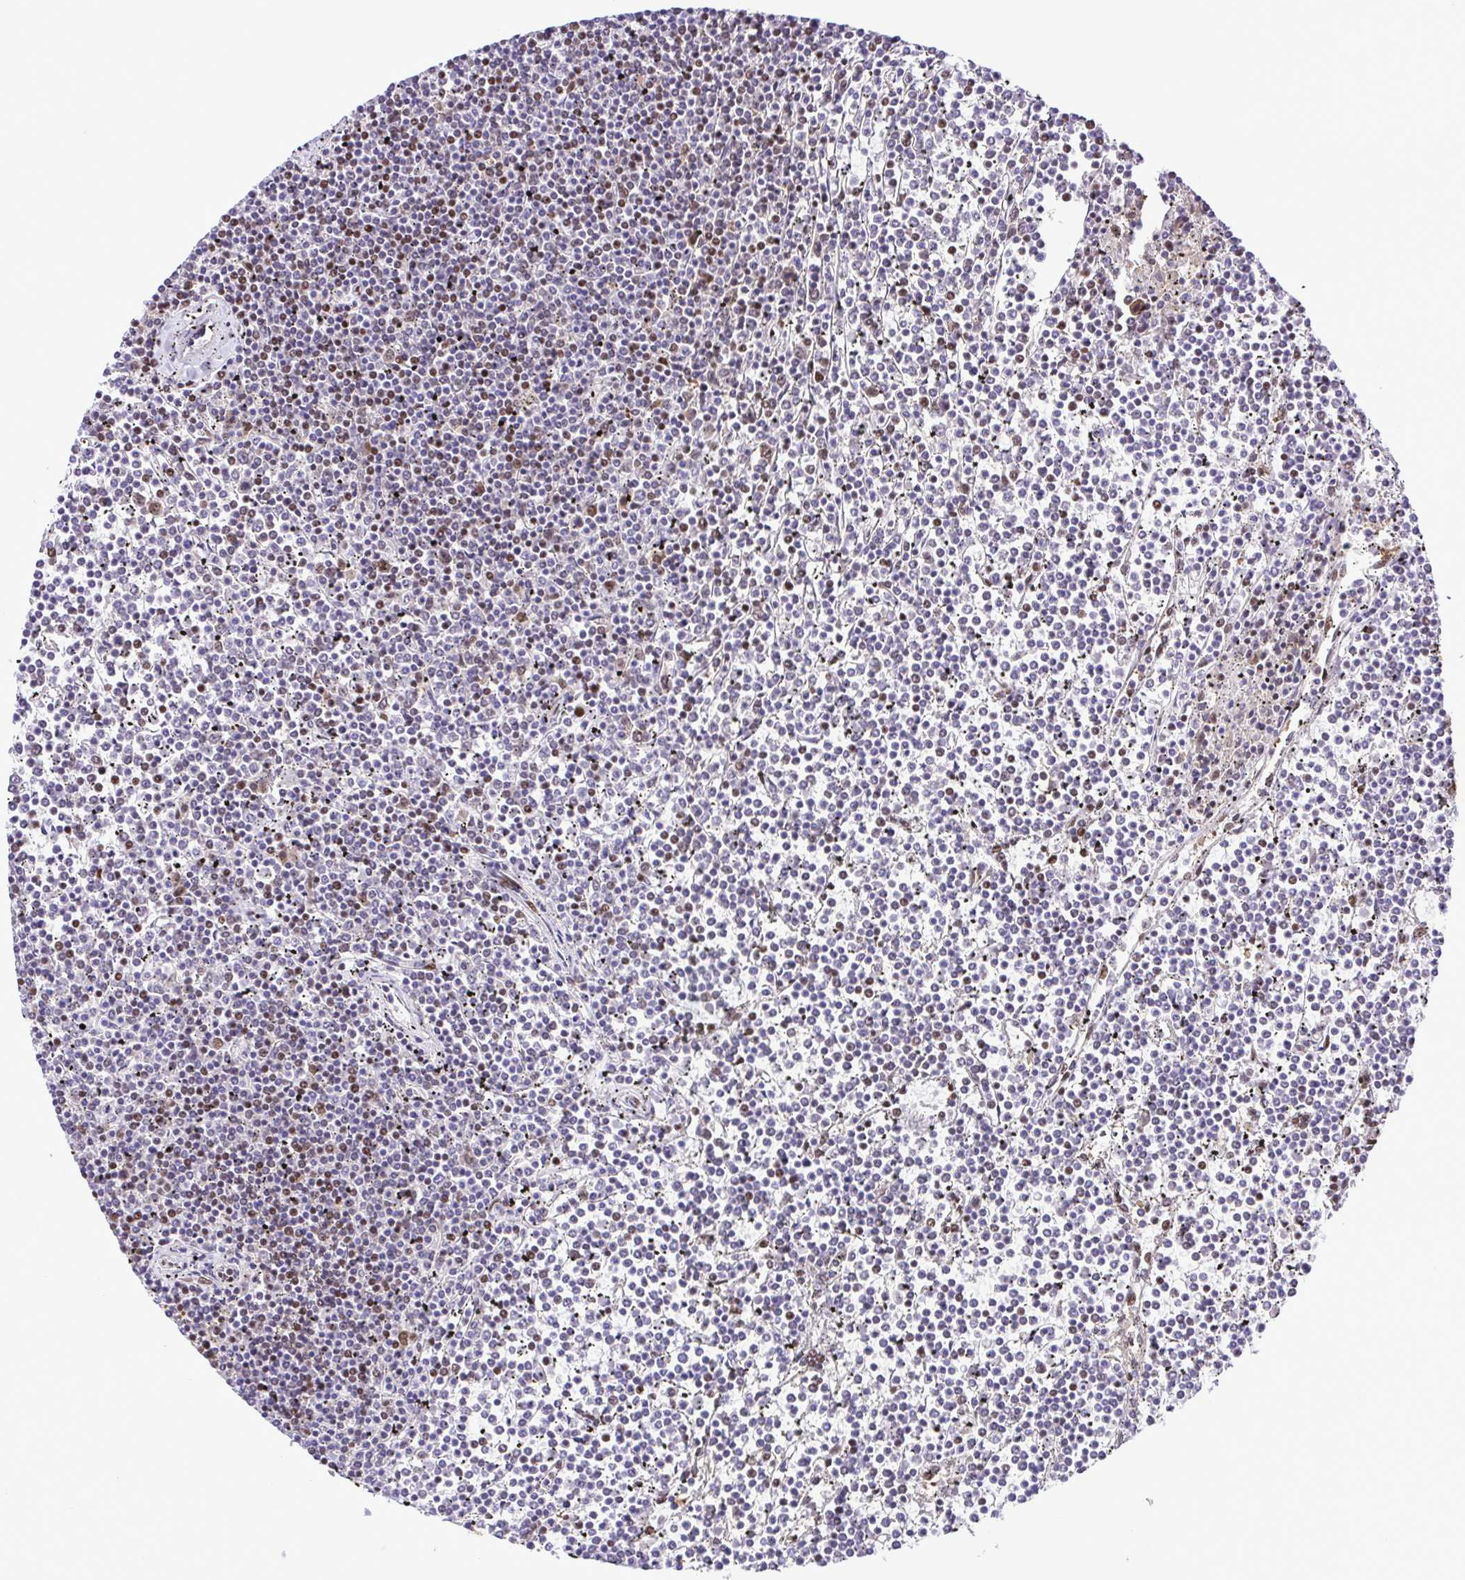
{"staining": {"intensity": "negative", "quantity": "none", "location": "none"}, "tissue": "lymphoma", "cell_type": "Tumor cells", "image_type": "cancer", "snomed": [{"axis": "morphology", "description": "Malignant lymphoma, non-Hodgkin's type, Low grade"}, {"axis": "topography", "description": "Spleen"}], "caption": "Immunohistochemical staining of lymphoma displays no significant positivity in tumor cells. Nuclei are stained in blue.", "gene": "TRIM28", "patient": {"sex": "female", "age": 19}}